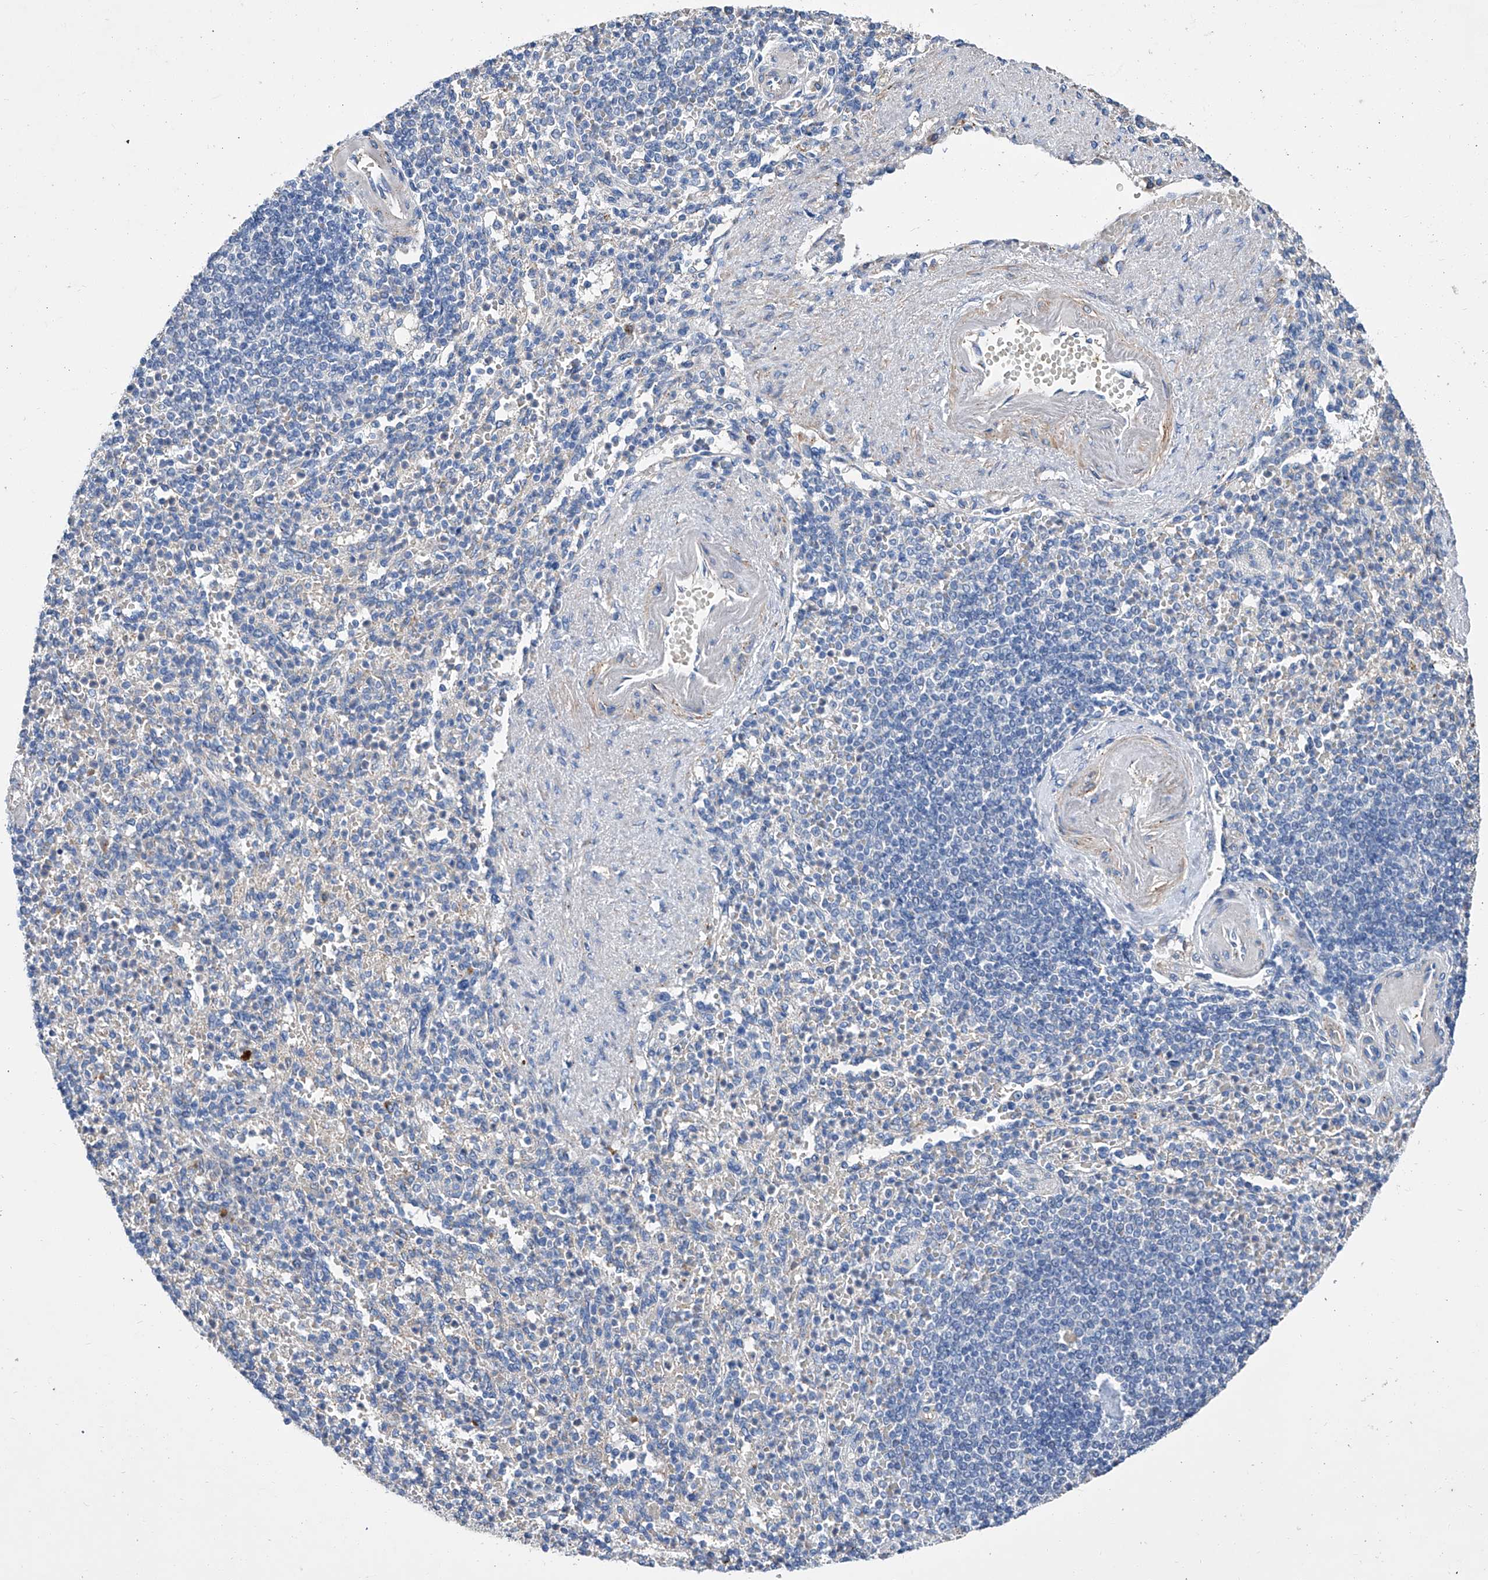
{"staining": {"intensity": "negative", "quantity": "none", "location": "none"}, "tissue": "spleen", "cell_type": "Cells in red pulp", "image_type": "normal", "snomed": [{"axis": "morphology", "description": "Normal tissue, NOS"}, {"axis": "topography", "description": "Spleen"}], "caption": "High power microscopy photomicrograph of an immunohistochemistry (IHC) image of benign spleen, revealing no significant positivity in cells in red pulp.", "gene": "GPT", "patient": {"sex": "female", "age": 74}}